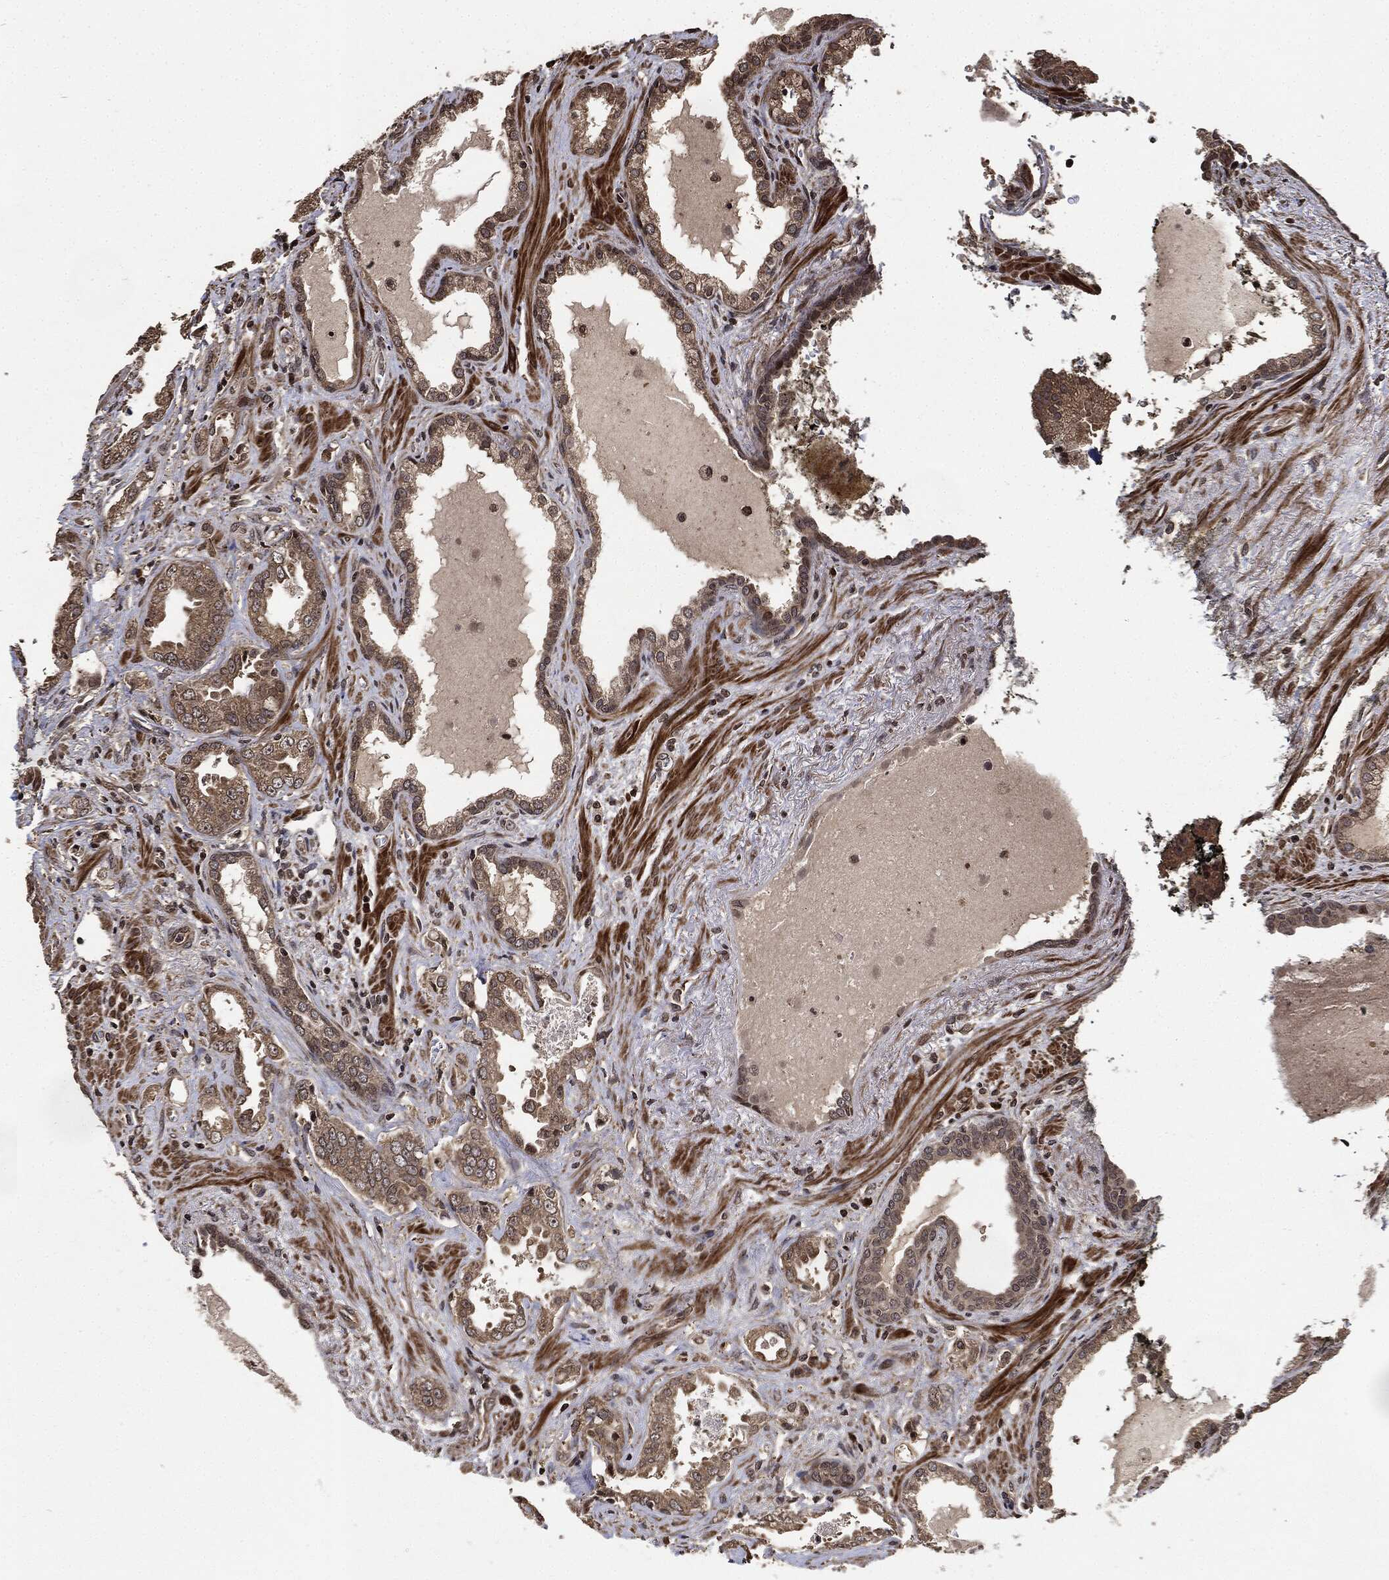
{"staining": {"intensity": "weak", "quantity": ">75%", "location": "cytoplasmic/membranous"}, "tissue": "prostate cancer", "cell_type": "Tumor cells", "image_type": "cancer", "snomed": [{"axis": "morphology", "description": "Adenocarcinoma, Low grade"}, {"axis": "topography", "description": "Prostate"}], "caption": "A brown stain shows weak cytoplasmic/membranous expression of a protein in prostate cancer tumor cells.", "gene": "PDK1", "patient": {"sex": "male", "age": 62}}